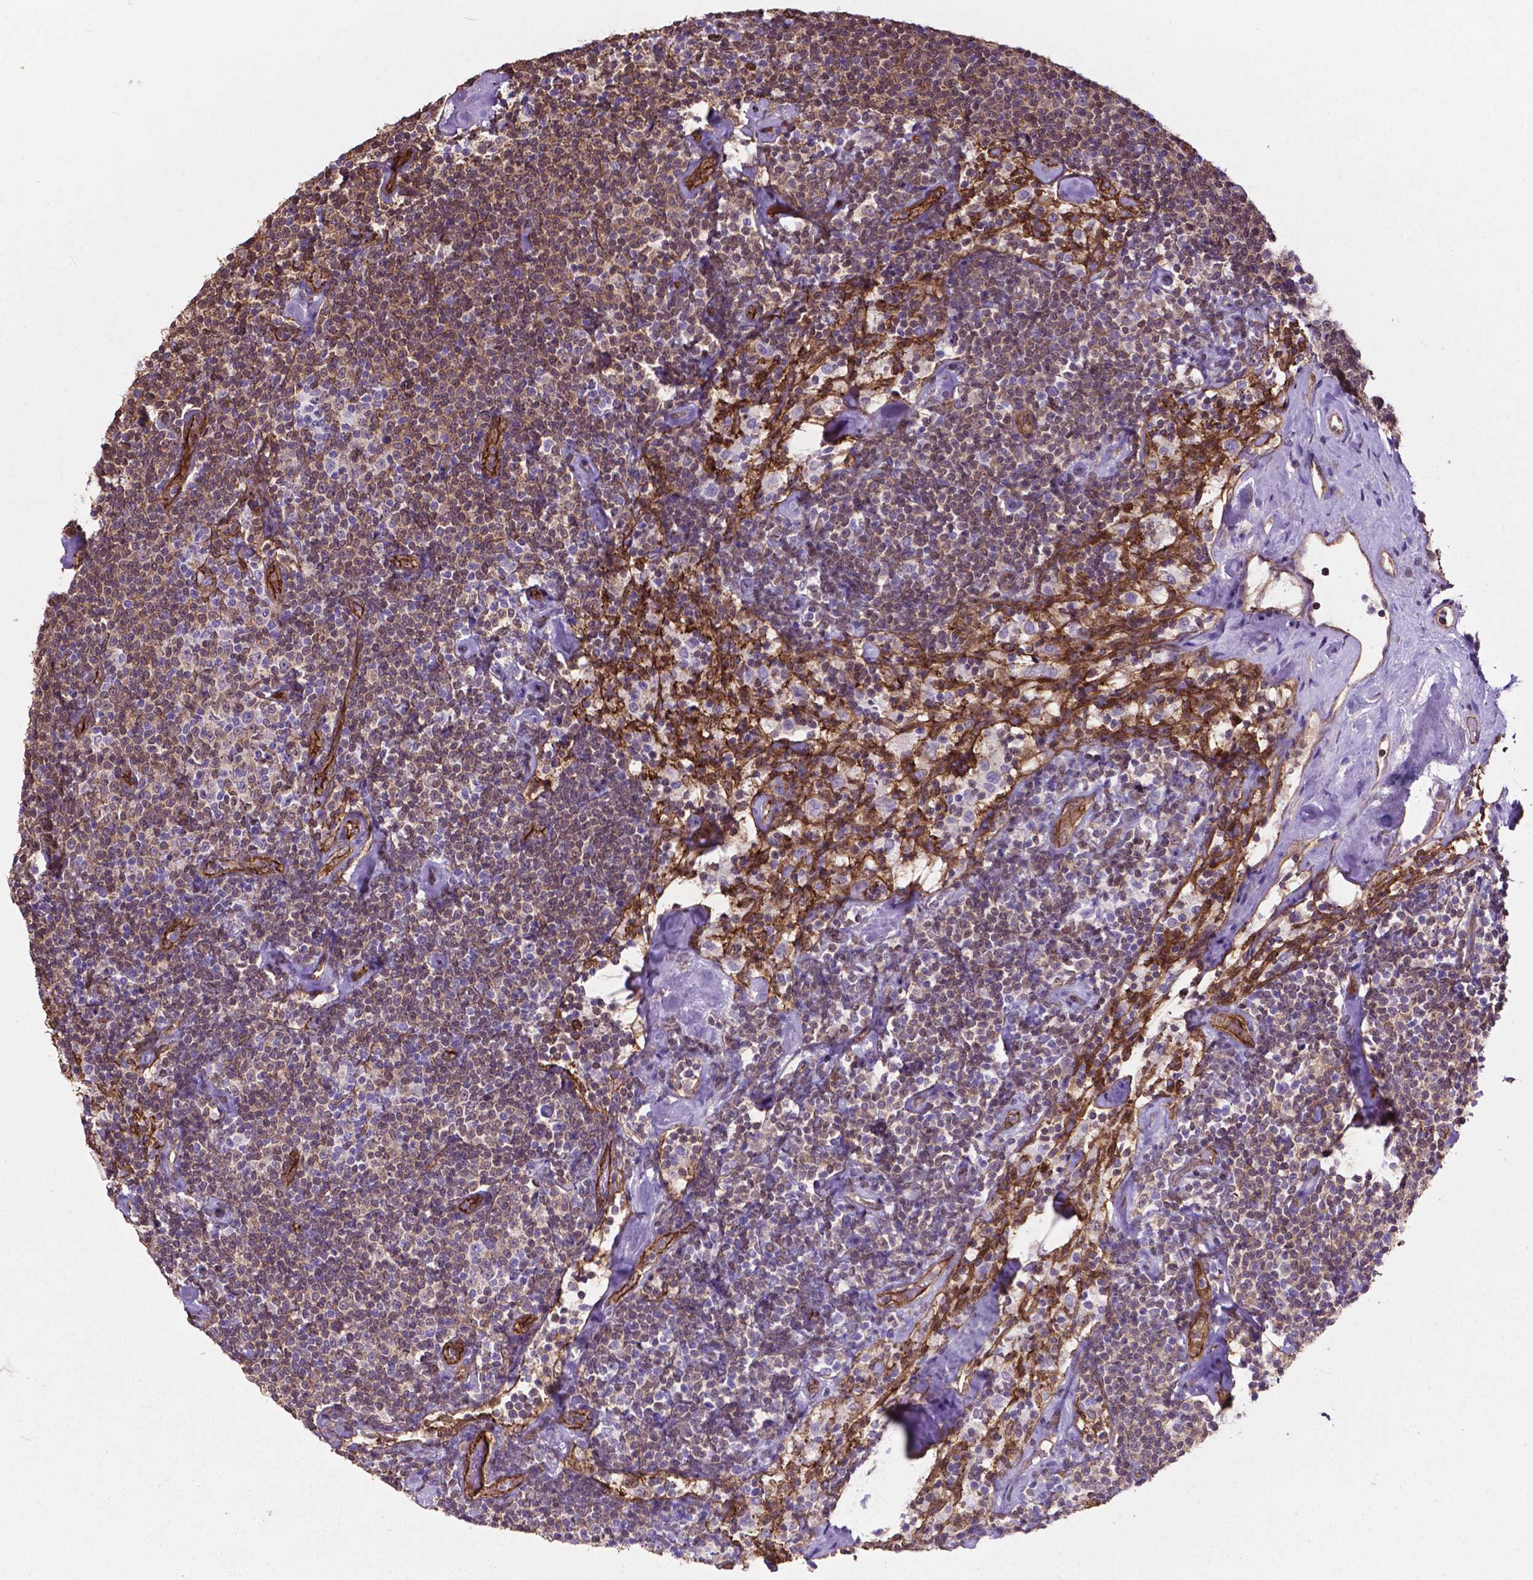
{"staining": {"intensity": "weak", "quantity": "25%-75%", "location": "cytoplasmic/membranous,nuclear"}, "tissue": "lymphoma", "cell_type": "Tumor cells", "image_type": "cancer", "snomed": [{"axis": "morphology", "description": "Malignant lymphoma, non-Hodgkin's type, Low grade"}, {"axis": "topography", "description": "Lymph node"}], "caption": "The photomicrograph exhibits immunohistochemical staining of lymphoma. There is weak cytoplasmic/membranous and nuclear staining is seen in about 25%-75% of tumor cells.", "gene": "PDLIM1", "patient": {"sex": "male", "age": 81}}